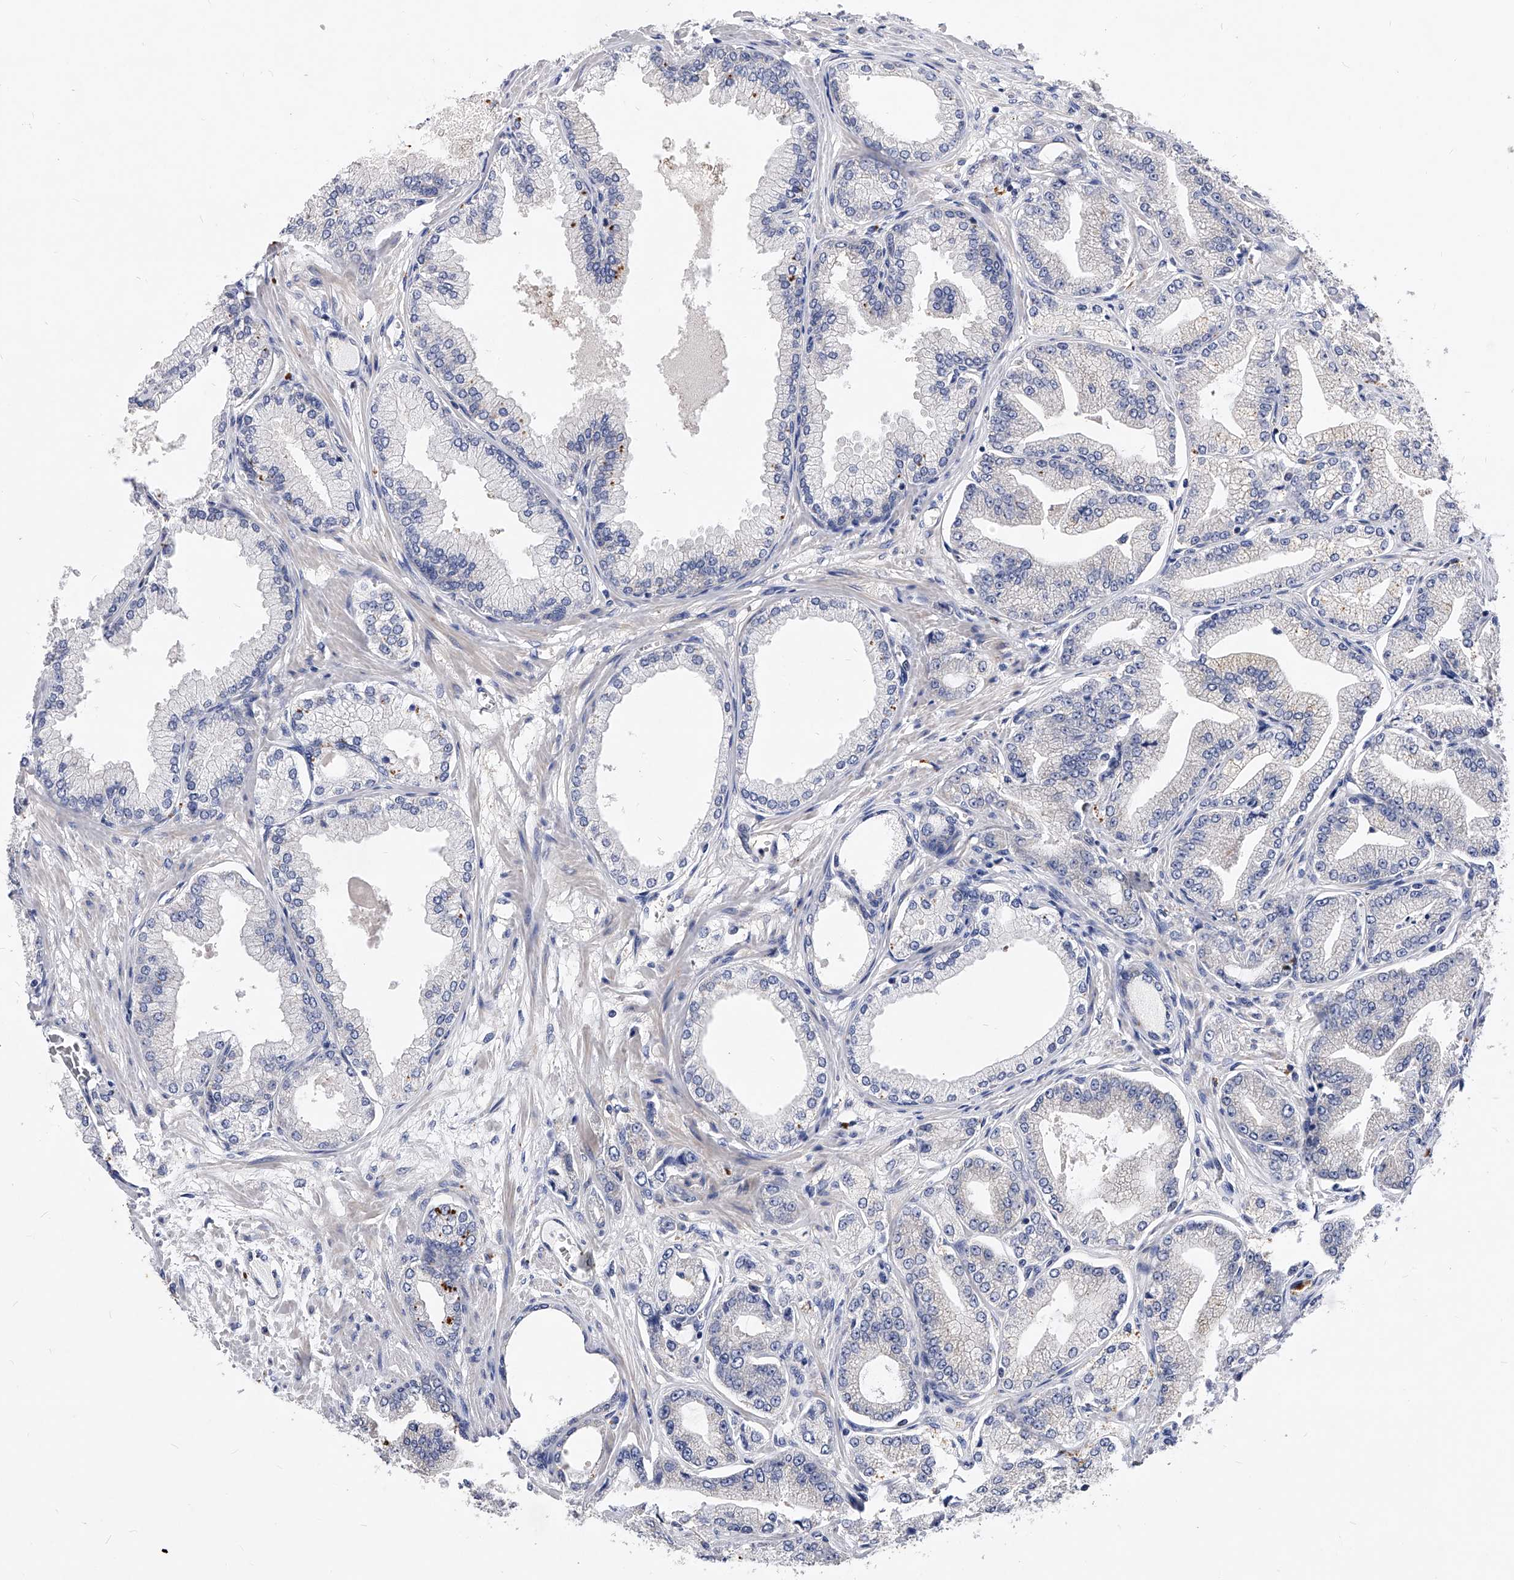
{"staining": {"intensity": "negative", "quantity": "none", "location": "none"}, "tissue": "prostate cancer", "cell_type": "Tumor cells", "image_type": "cancer", "snomed": [{"axis": "morphology", "description": "Adenocarcinoma, Low grade"}, {"axis": "topography", "description": "Prostate"}], "caption": "This is an immunohistochemistry image of human prostate adenocarcinoma (low-grade). There is no expression in tumor cells.", "gene": "PPP5C", "patient": {"sex": "male", "age": 63}}